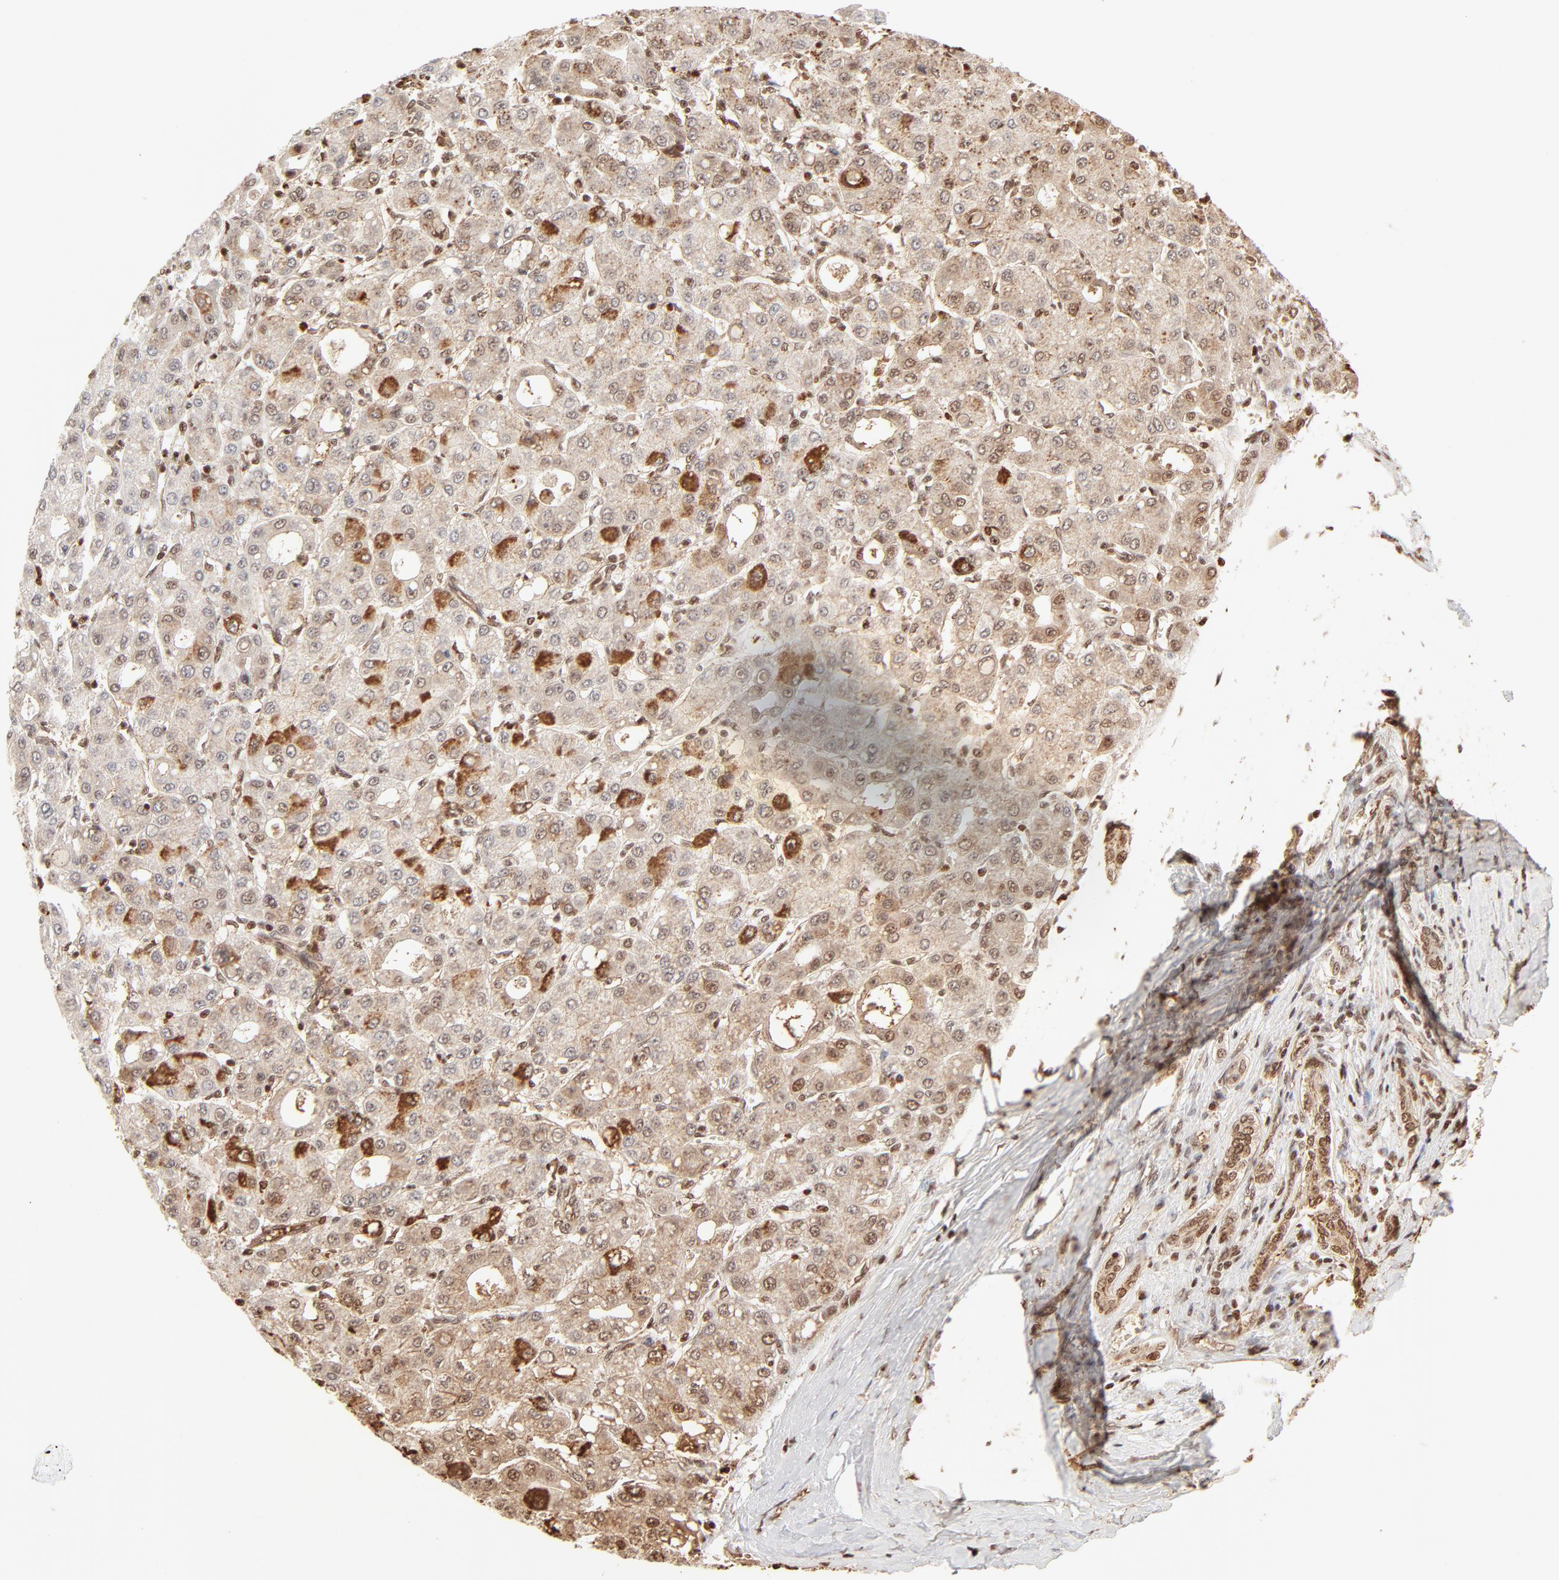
{"staining": {"intensity": "strong", "quantity": "<25%", "location": "cytoplasmic/membranous"}, "tissue": "liver cancer", "cell_type": "Tumor cells", "image_type": "cancer", "snomed": [{"axis": "morphology", "description": "Carcinoma, Hepatocellular, NOS"}, {"axis": "topography", "description": "Liver"}], "caption": "Liver cancer tissue shows strong cytoplasmic/membranous expression in approximately <25% of tumor cells", "gene": "FAM50A", "patient": {"sex": "male", "age": 69}}